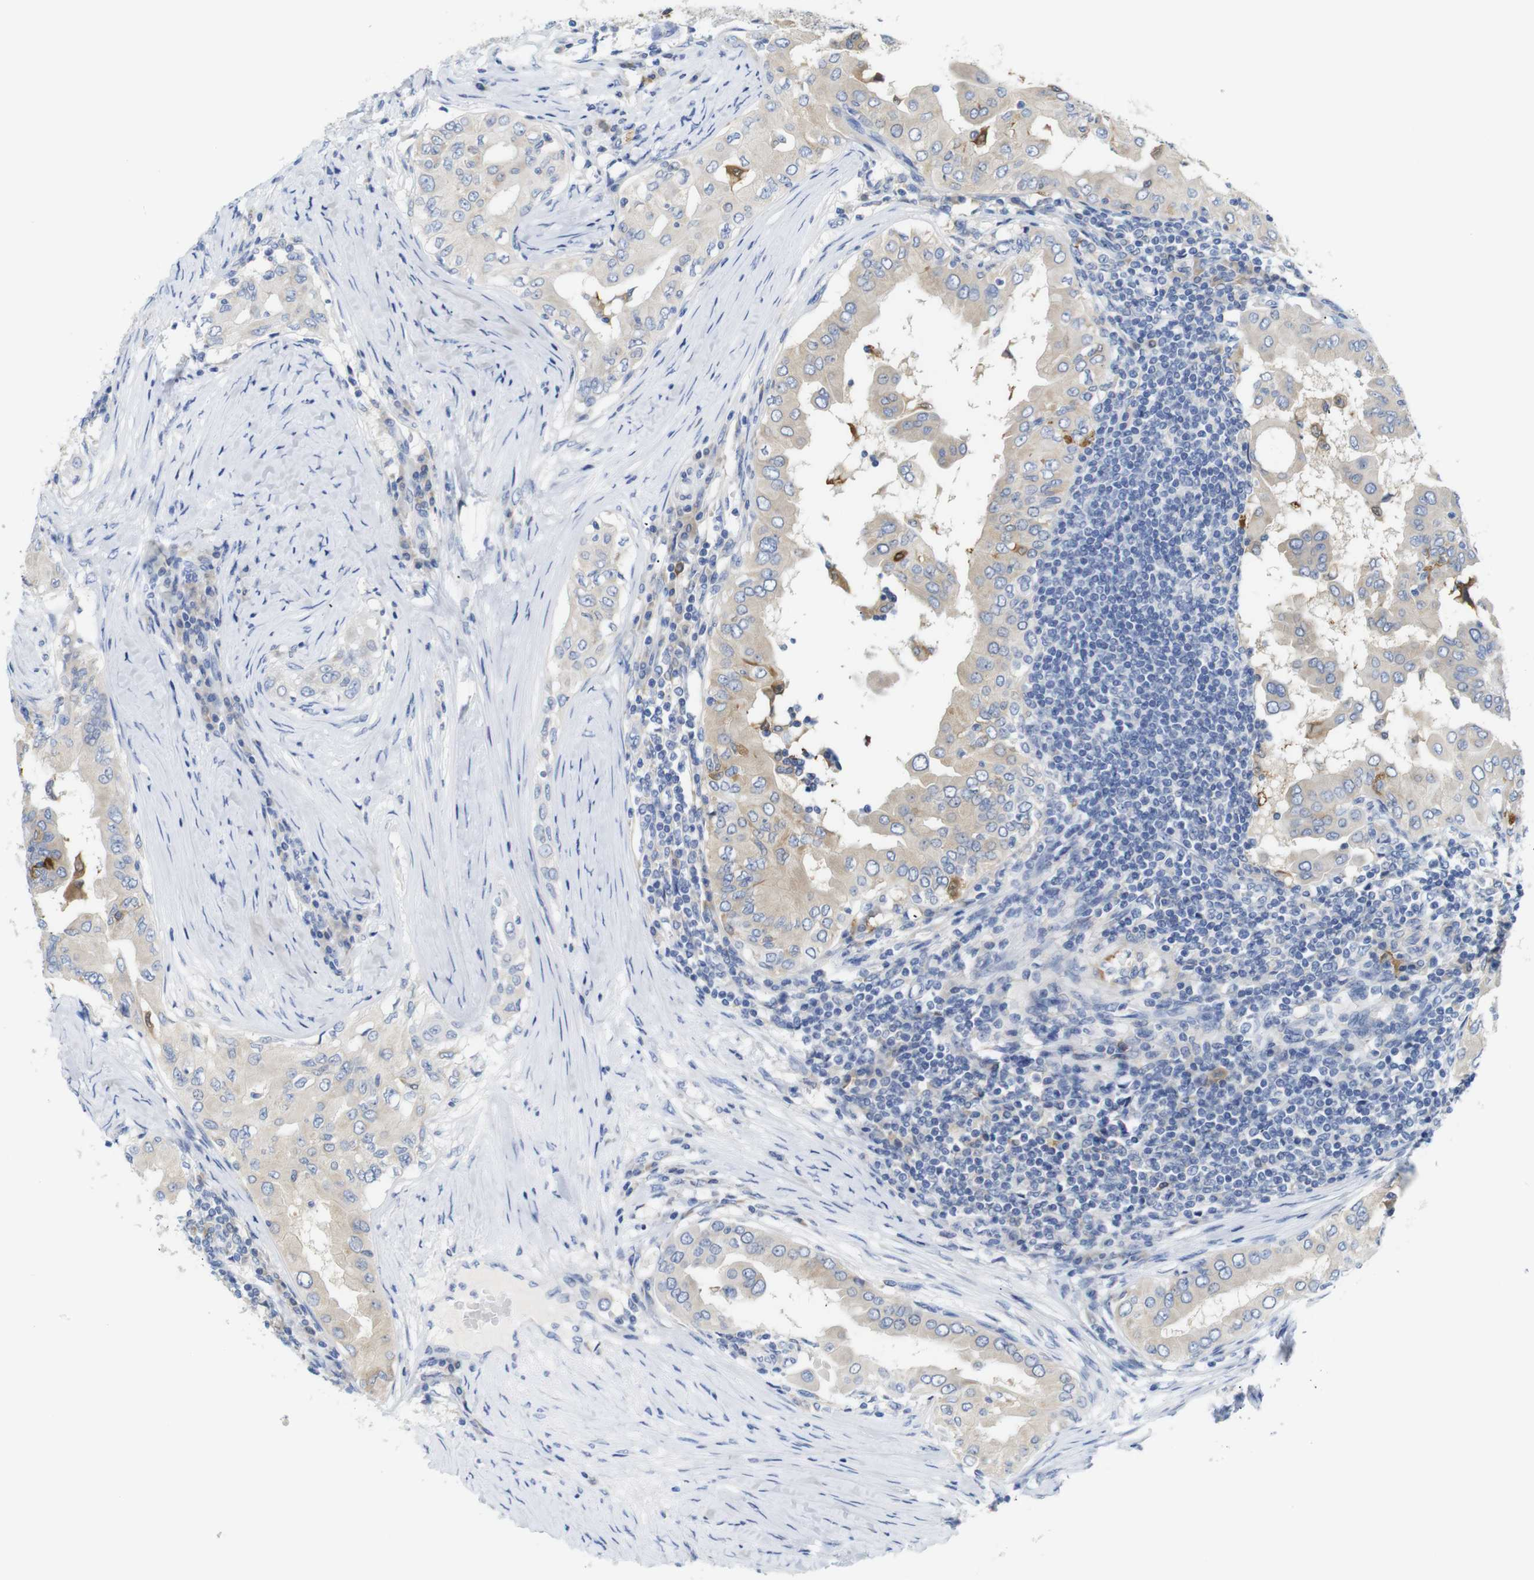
{"staining": {"intensity": "weak", "quantity": ">75%", "location": "cytoplasmic/membranous"}, "tissue": "thyroid cancer", "cell_type": "Tumor cells", "image_type": "cancer", "snomed": [{"axis": "morphology", "description": "Papillary adenocarcinoma, NOS"}, {"axis": "topography", "description": "Thyroid gland"}], "caption": "Thyroid cancer stained with a brown dye exhibits weak cytoplasmic/membranous positive staining in approximately >75% of tumor cells.", "gene": "NEBL", "patient": {"sex": "male", "age": 33}}